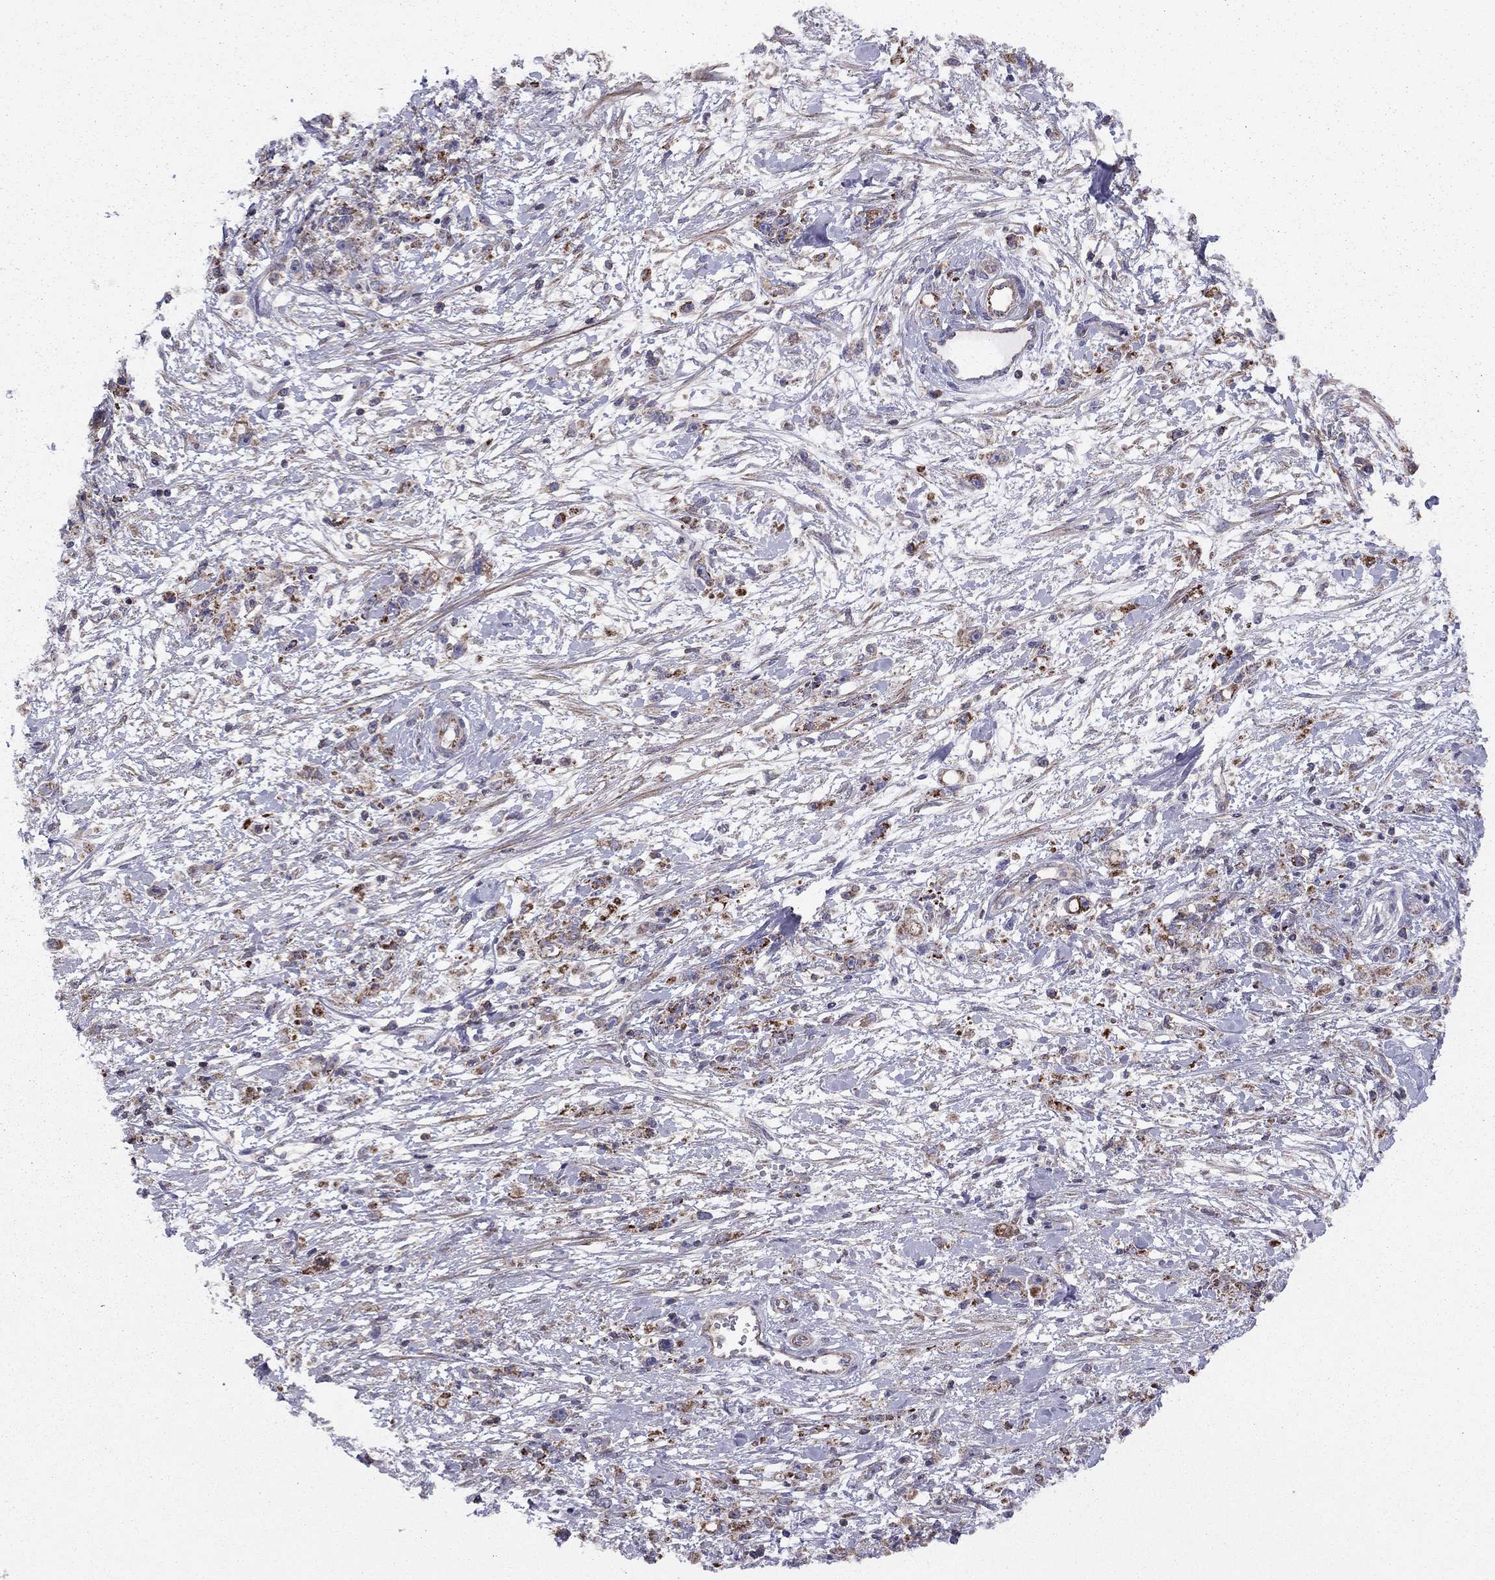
{"staining": {"intensity": "strong", "quantity": "<25%", "location": "cytoplasmic/membranous"}, "tissue": "stomach cancer", "cell_type": "Tumor cells", "image_type": "cancer", "snomed": [{"axis": "morphology", "description": "Adenocarcinoma, NOS"}, {"axis": "topography", "description": "Stomach"}], "caption": "Immunohistochemistry photomicrograph of neoplastic tissue: stomach adenocarcinoma stained using immunohistochemistry (IHC) shows medium levels of strong protein expression localized specifically in the cytoplasmic/membranous of tumor cells, appearing as a cytoplasmic/membranous brown color.", "gene": "ALG6", "patient": {"sex": "female", "age": 59}}